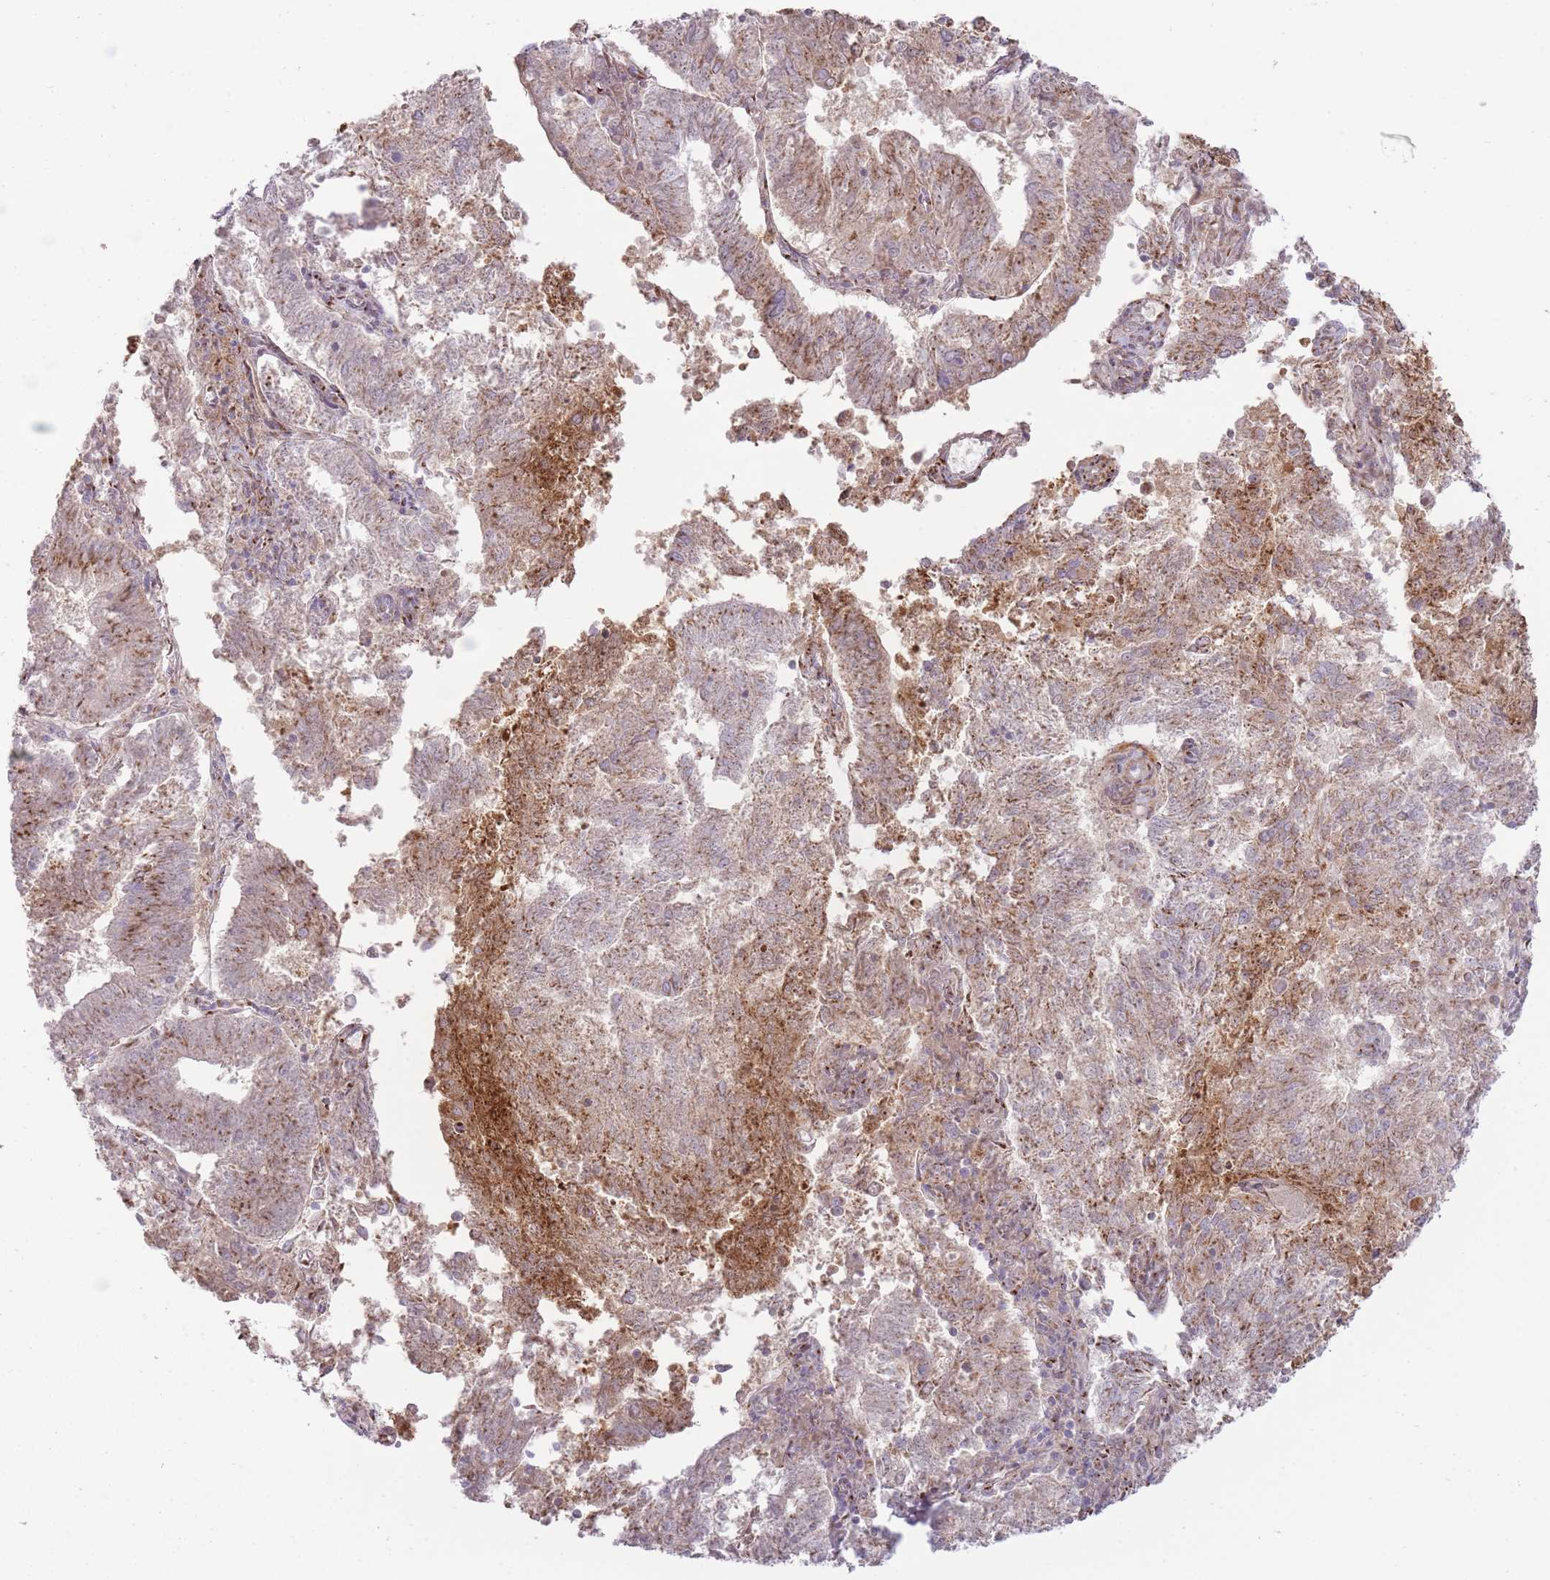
{"staining": {"intensity": "moderate", "quantity": "25%-75%", "location": "cytoplasmic/membranous"}, "tissue": "endometrial cancer", "cell_type": "Tumor cells", "image_type": "cancer", "snomed": [{"axis": "morphology", "description": "Adenocarcinoma, NOS"}, {"axis": "topography", "description": "Endometrium"}], "caption": "High-magnification brightfield microscopy of endometrial cancer stained with DAB (brown) and counterstained with hematoxylin (blue). tumor cells exhibit moderate cytoplasmic/membranous positivity is present in approximately25%-75% of cells.", "gene": "PPP3R2", "patient": {"sex": "female", "age": 82}}